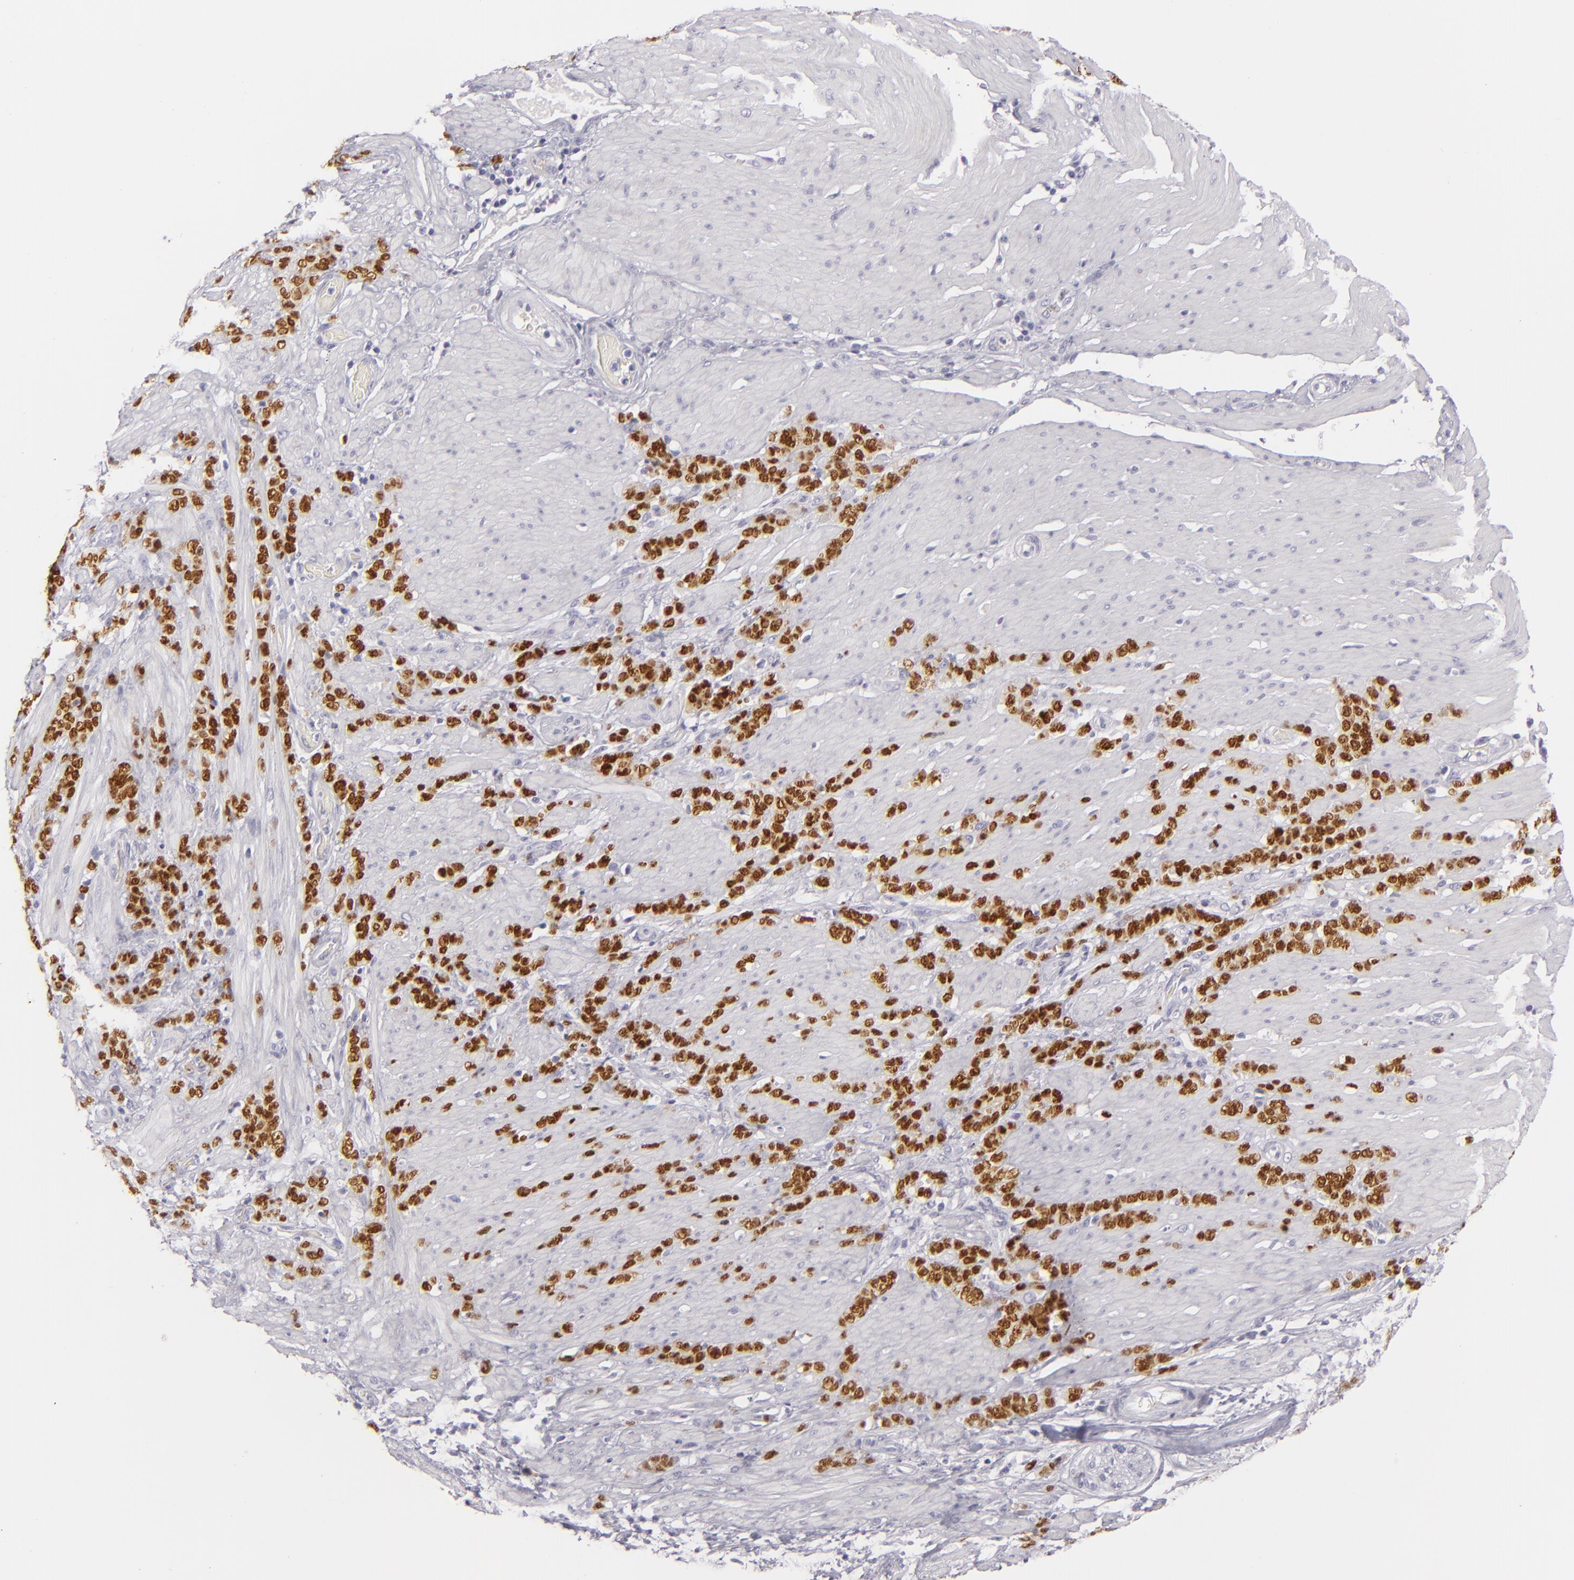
{"staining": {"intensity": "strong", "quantity": ">75%", "location": "nuclear"}, "tissue": "stomach cancer", "cell_type": "Tumor cells", "image_type": "cancer", "snomed": [{"axis": "morphology", "description": "Adenocarcinoma, NOS"}, {"axis": "topography", "description": "Stomach, lower"}], "caption": "Immunohistochemistry (IHC) (DAB (3,3'-diaminobenzidine)) staining of adenocarcinoma (stomach) reveals strong nuclear protein staining in about >75% of tumor cells.", "gene": "CDX2", "patient": {"sex": "male", "age": 88}}